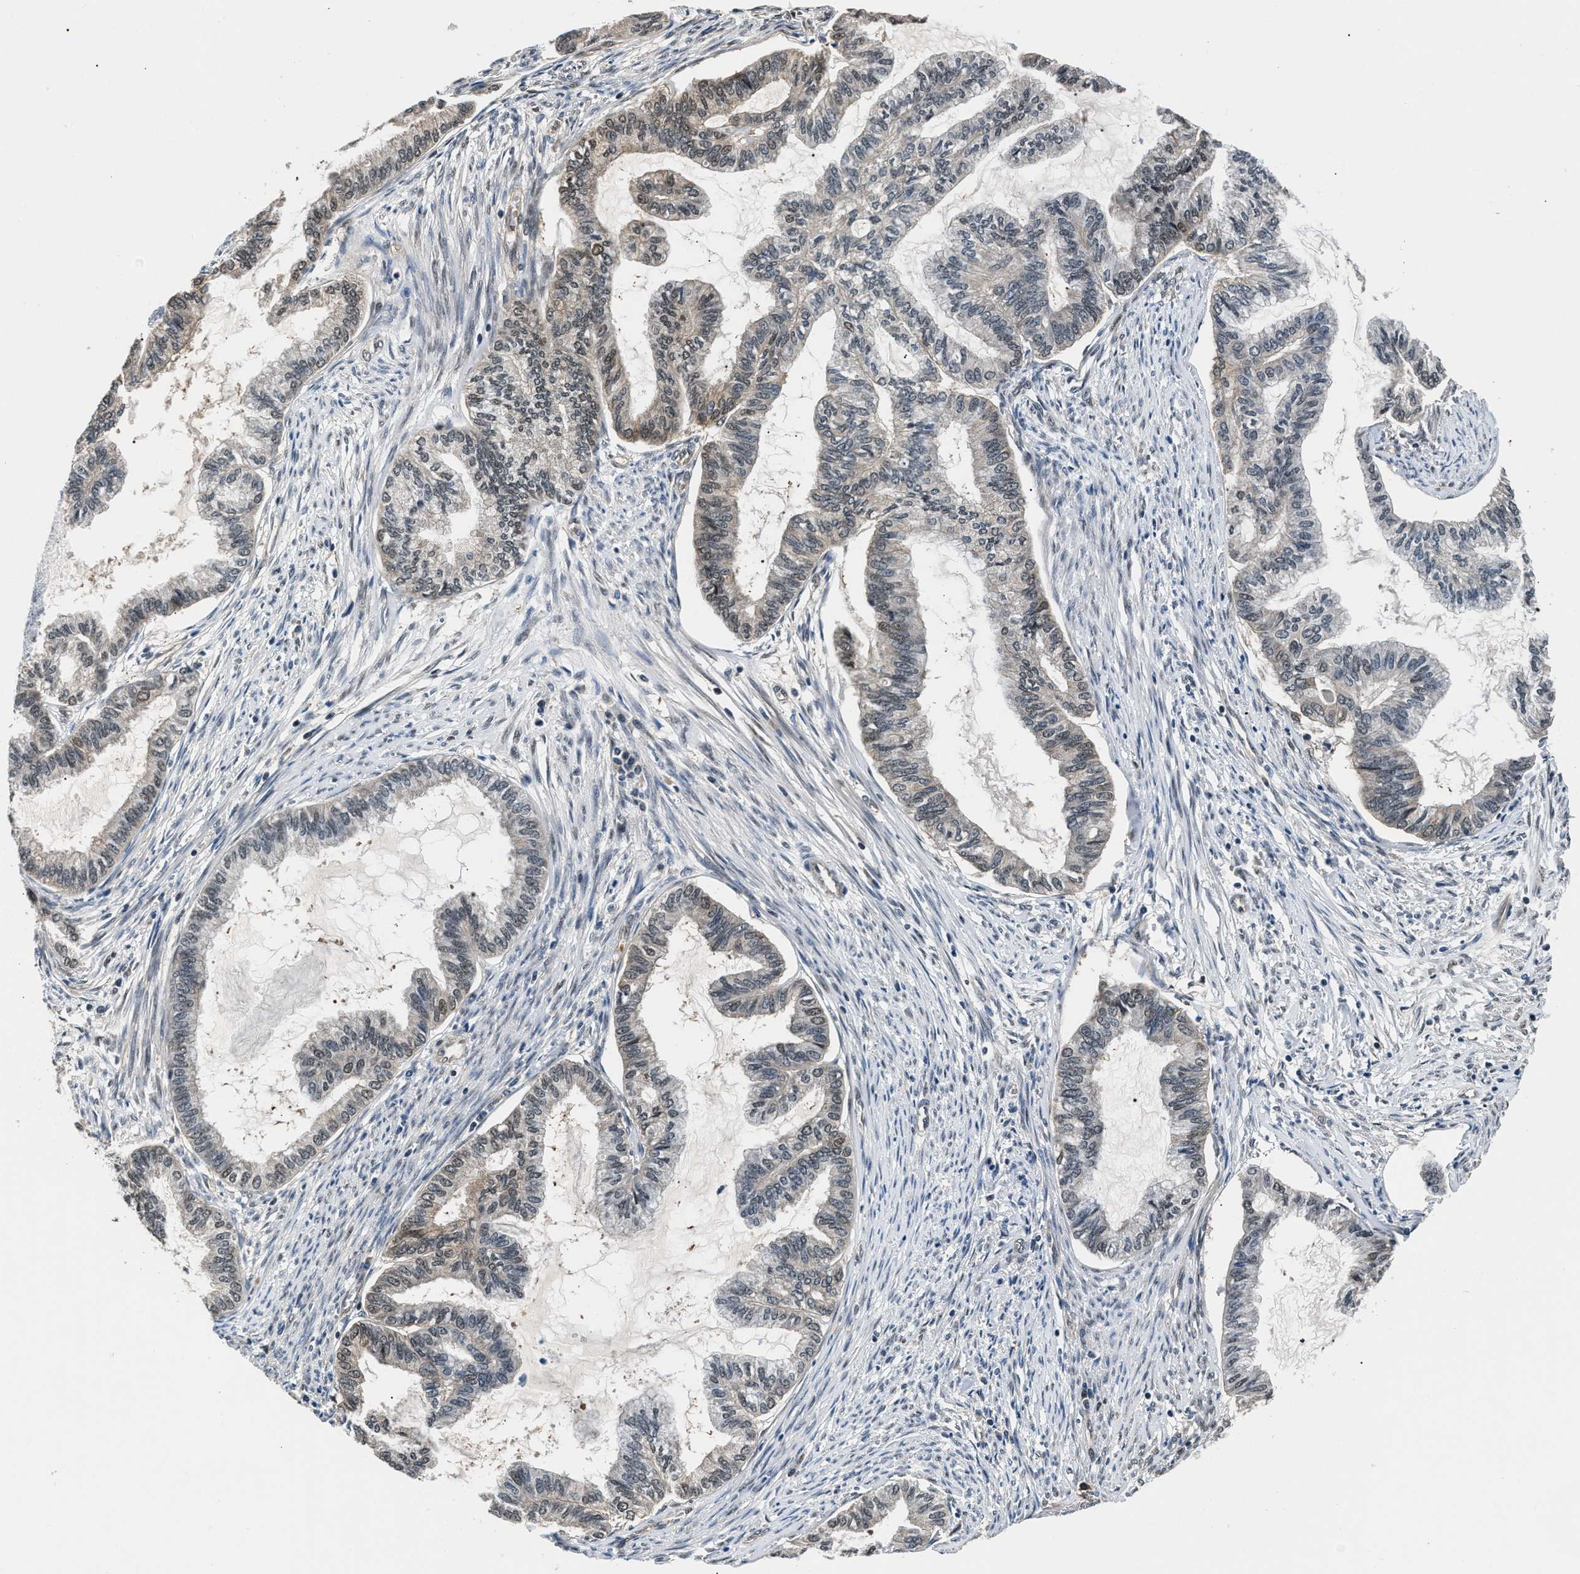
{"staining": {"intensity": "weak", "quantity": "<25%", "location": "cytoplasmic/membranous"}, "tissue": "endometrial cancer", "cell_type": "Tumor cells", "image_type": "cancer", "snomed": [{"axis": "morphology", "description": "Adenocarcinoma, NOS"}, {"axis": "topography", "description": "Endometrium"}], "caption": "This is an immunohistochemistry (IHC) micrograph of endometrial cancer. There is no expression in tumor cells.", "gene": "RBM33", "patient": {"sex": "female", "age": 86}}